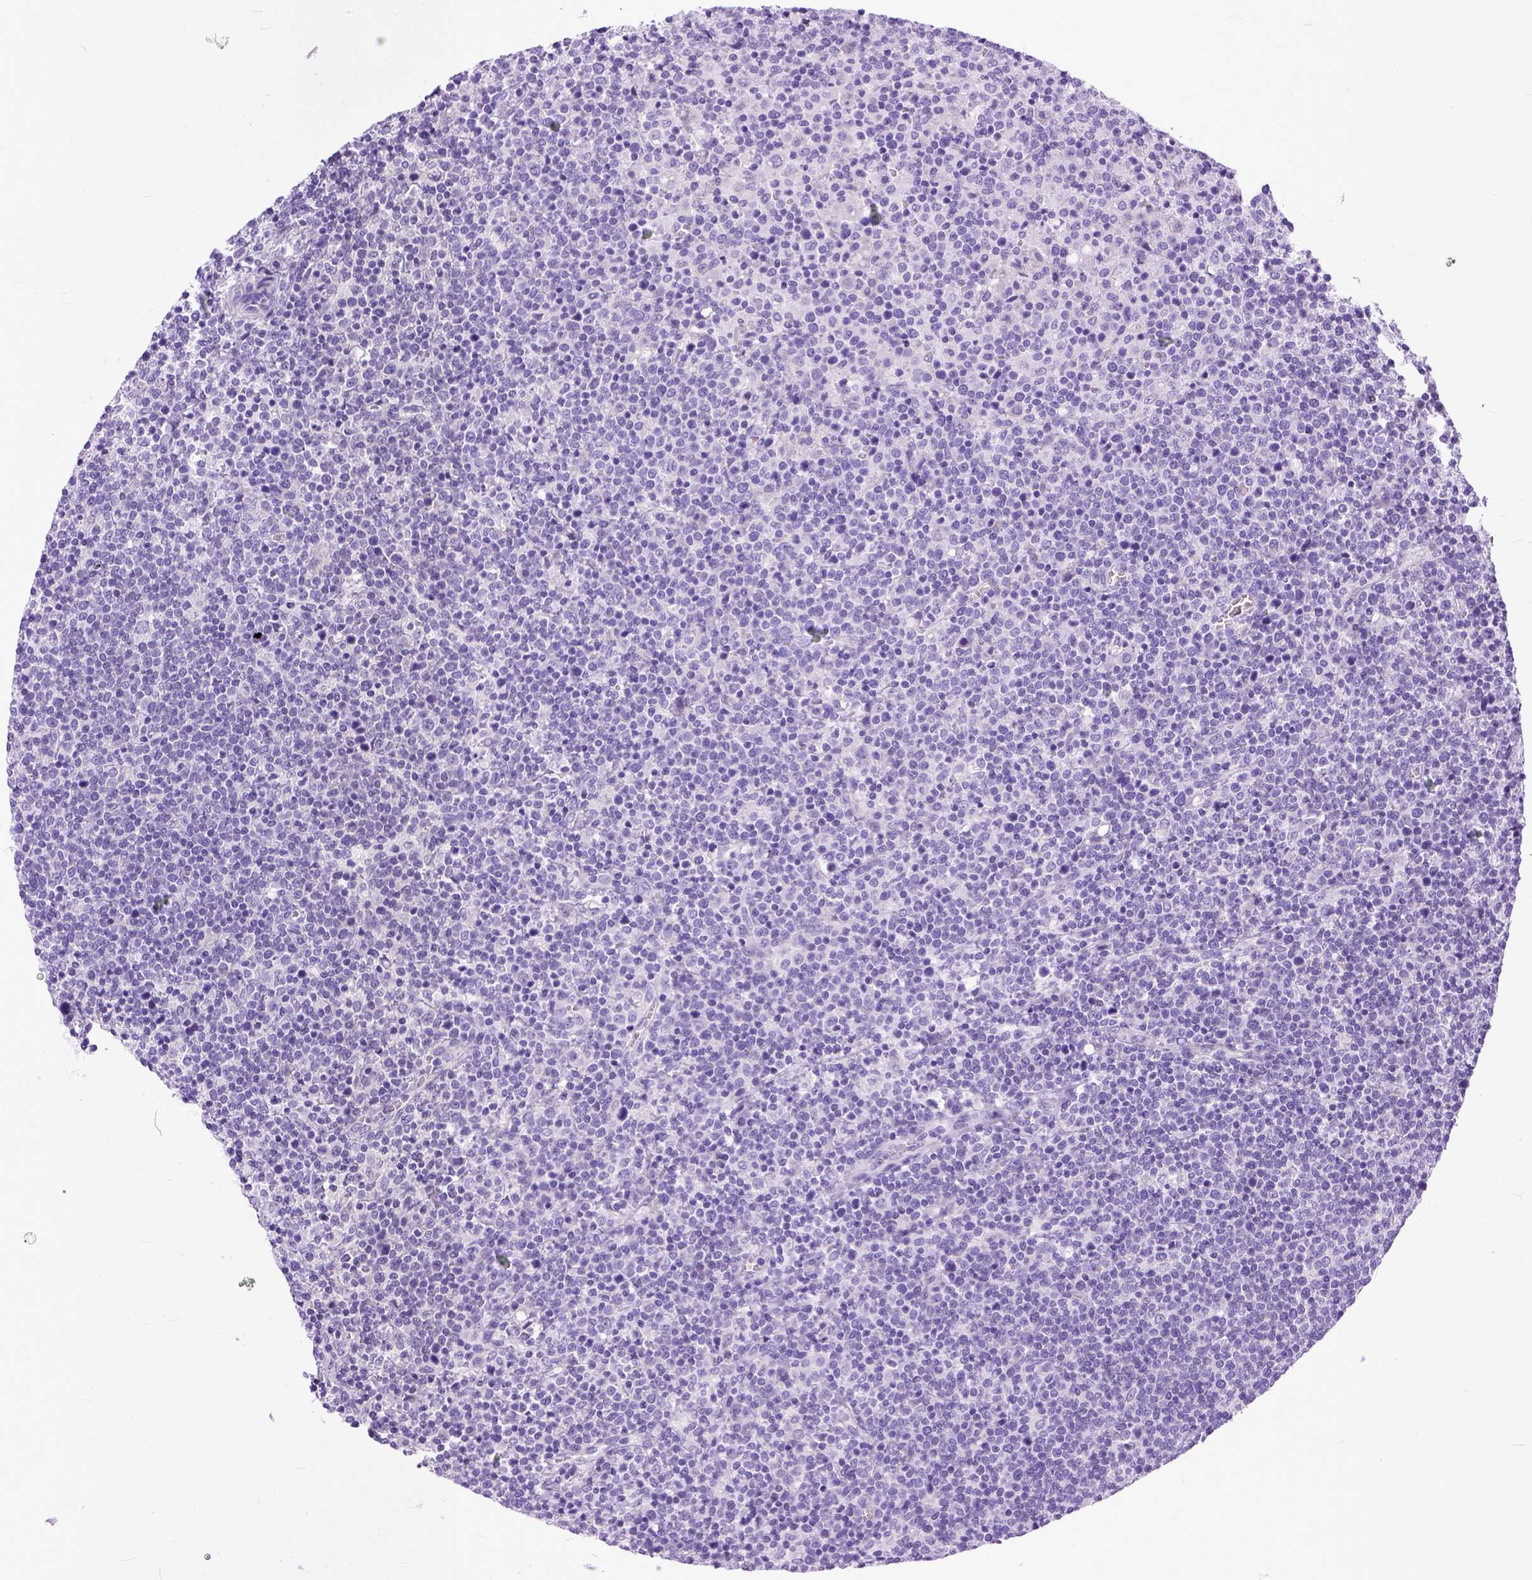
{"staining": {"intensity": "negative", "quantity": "none", "location": "none"}, "tissue": "lymphoma", "cell_type": "Tumor cells", "image_type": "cancer", "snomed": [{"axis": "morphology", "description": "Malignant lymphoma, non-Hodgkin's type, High grade"}, {"axis": "topography", "description": "Lymph node"}], "caption": "Tumor cells show no significant positivity in lymphoma.", "gene": "PPL", "patient": {"sex": "male", "age": 61}}